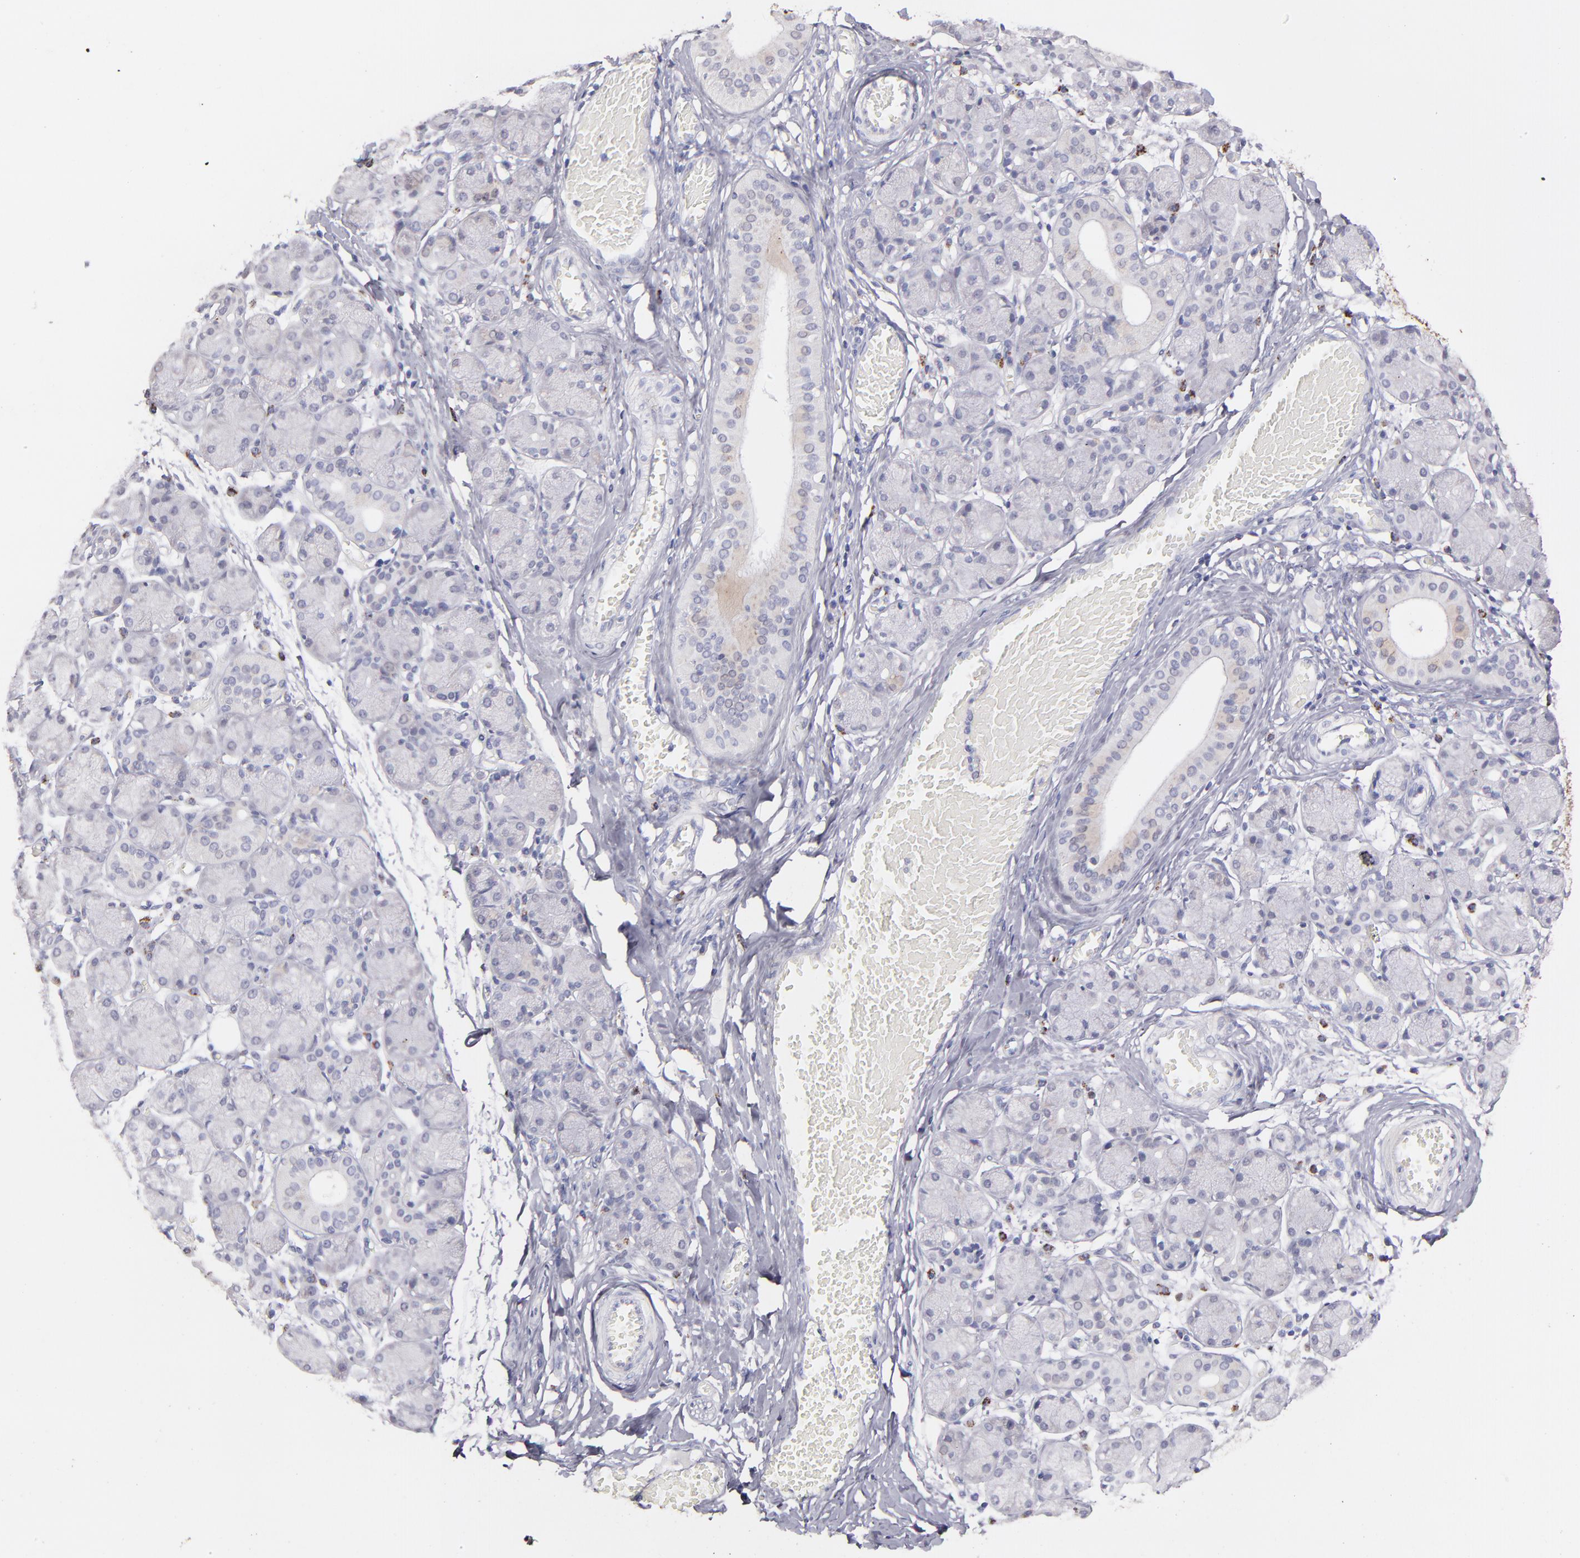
{"staining": {"intensity": "weak", "quantity": "<25%", "location": "cytoplasmic/membranous"}, "tissue": "salivary gland", "cell_type": "Glandular cells", "image_type": "normal", "snomed": [{"axis": "morphology", "description": "Normal tissue, NOS"}, {"axis": "topography", "description": "Salivary gland"}], "caption": "This is an immunohistochemistry histopathology image of unremarkable human salivary gland. There is no staining in glandular cells.", "gene": "GLDC", "patient": {"sex": "female", "age": 24}}